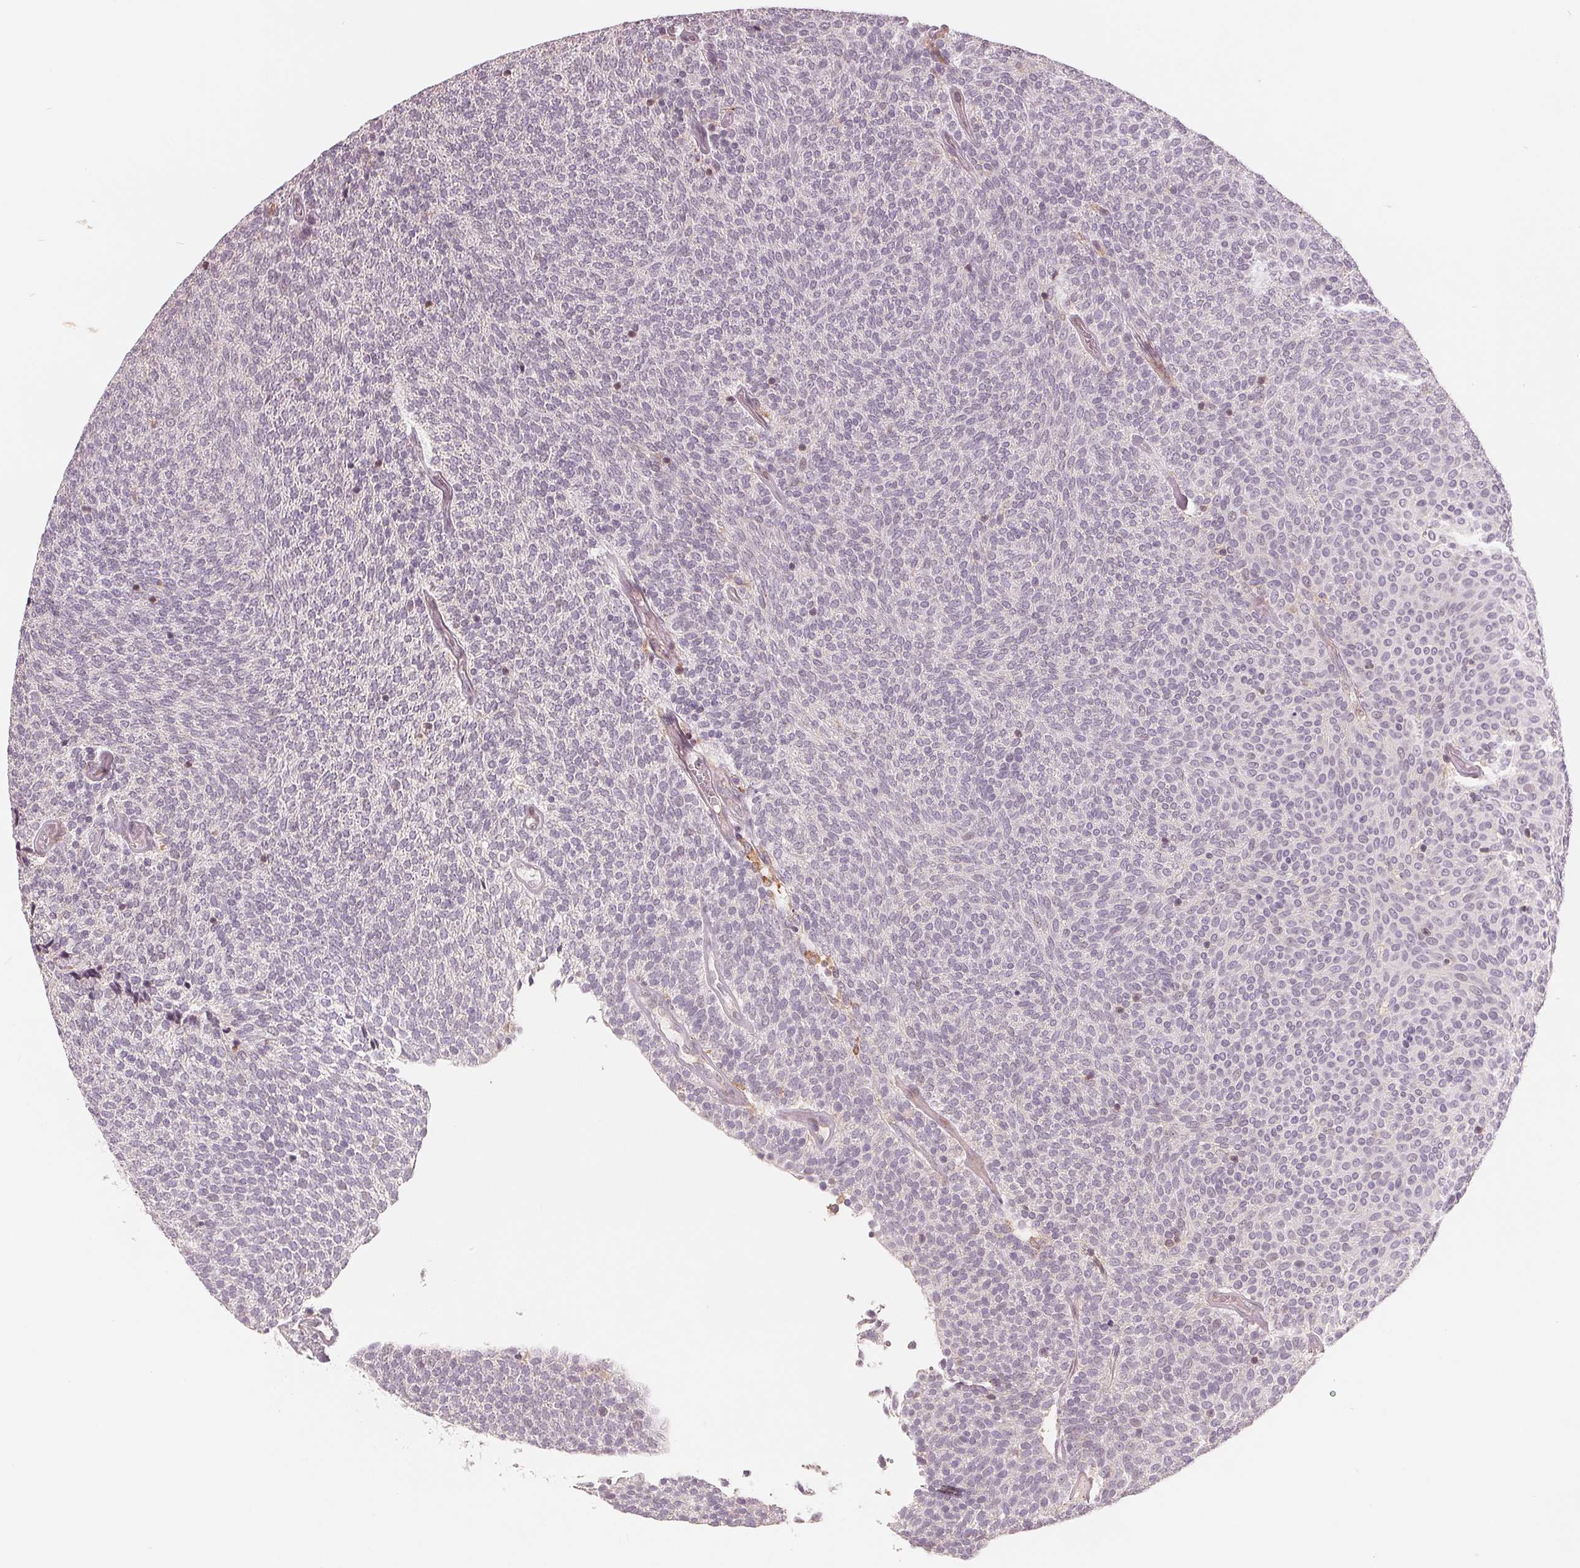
{"staining": {"intensity": "negative", "quantity": "none", "location": "none"}, "tissue": "urothelial cancer", "cell_type": "Tumor cells", "image_type": "cancer", "snomed": [{"axis": "morphology", "description": "Urothelial carcinoma, Low grade"}, {"axis": "topography", "description": "Urinary bladder"}], "caption": "Image shows no protein positivity in tumor cells of urothelial cancer tissue.", "gene": "IL9R", "patient": {"sex": "male", "age": 77}}